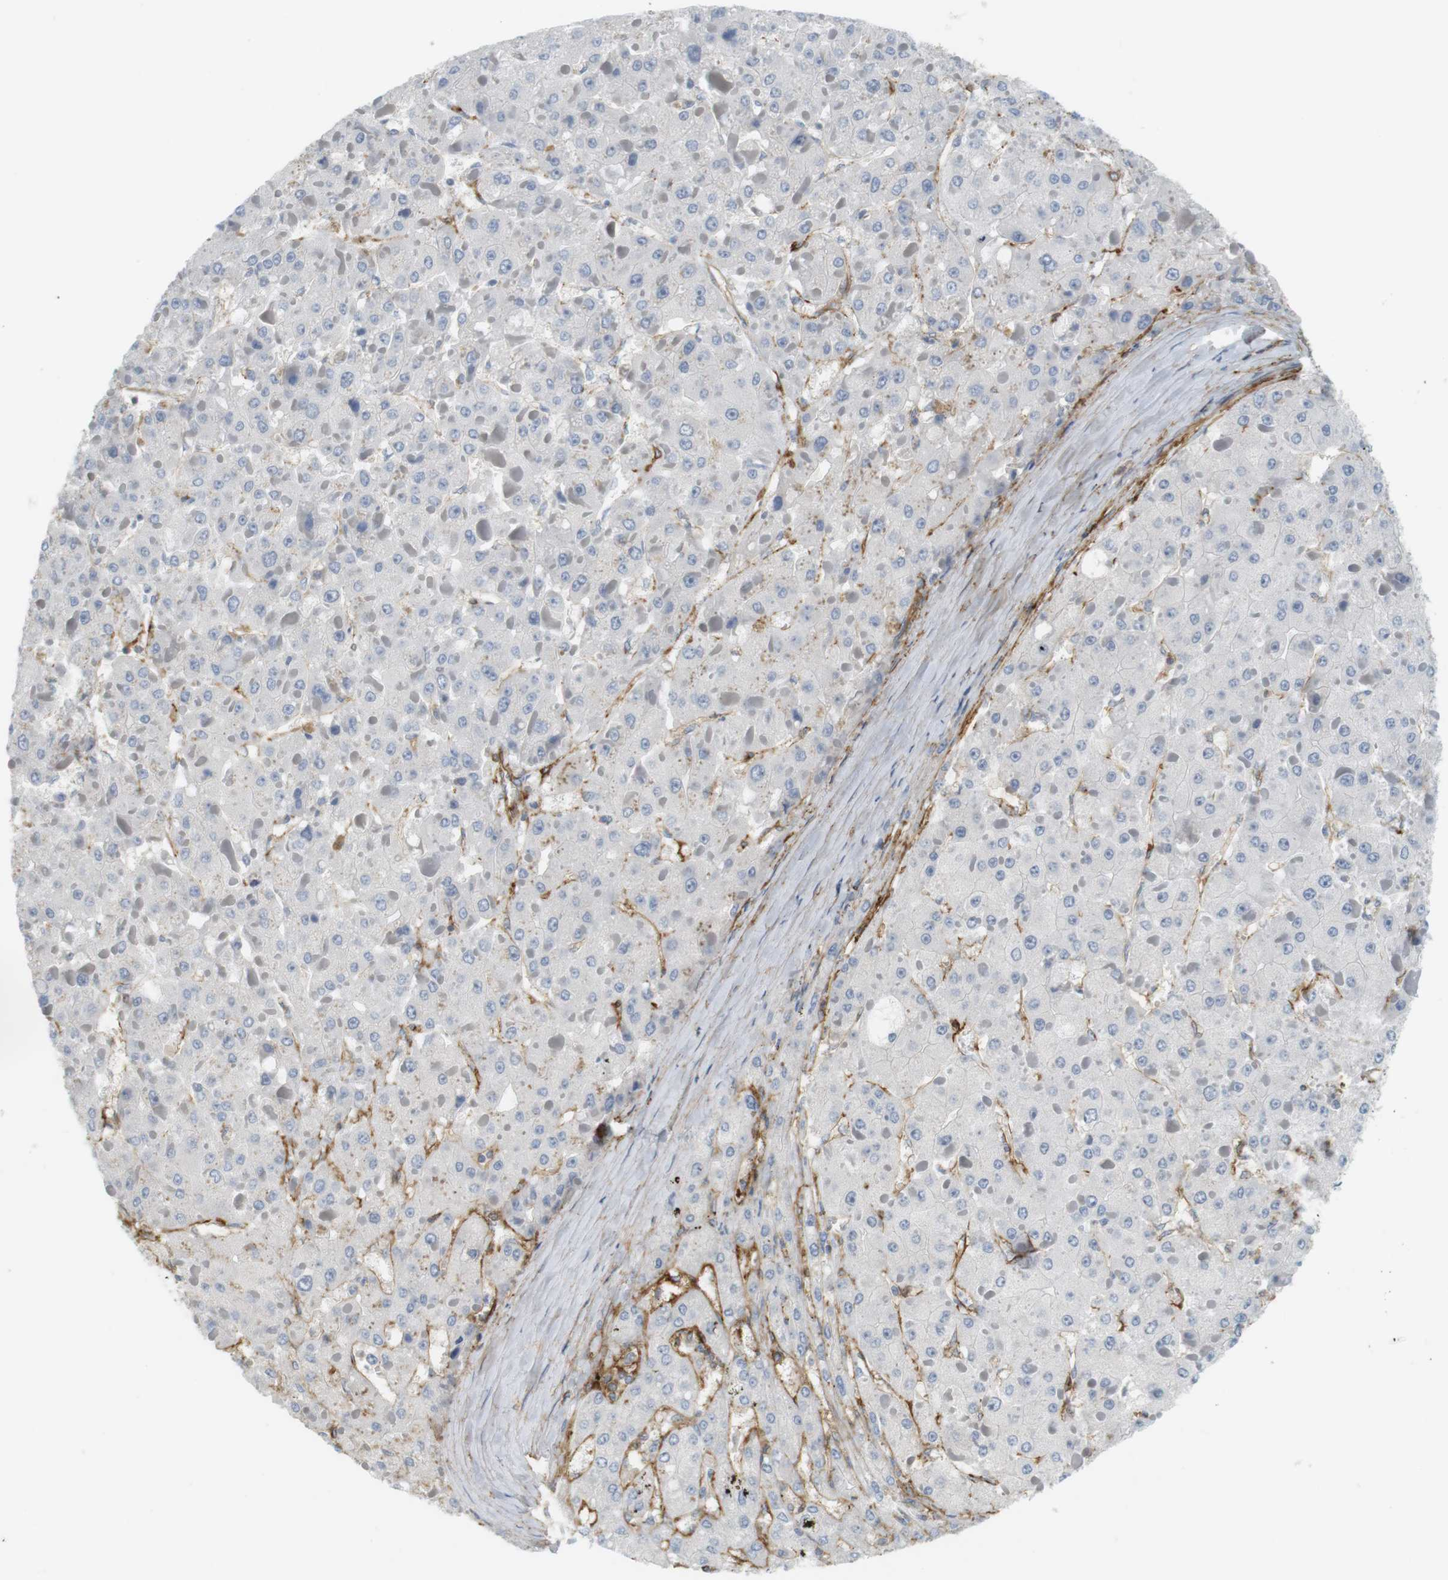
{"staining": {"intensity": "negative", "quantity": "none", "location": "none"}, "tissue": "liver cancer", "cell_type": "Tumor cells", "image_type": "cancer", "snomed": [{"axis": "morphology", "description": "Carcinoma, Hepatocellular, NOS"}, {"axis": "topography", "description": "Liver"}], "caption": "Immunohistochemistry (IHC) image of hepatocellular carcinoma (liver) stained for a protein (brown), which shows no positivity in tumor cells.", "gene": "F2R", "patient": {"sex": "female", "age": 73}}